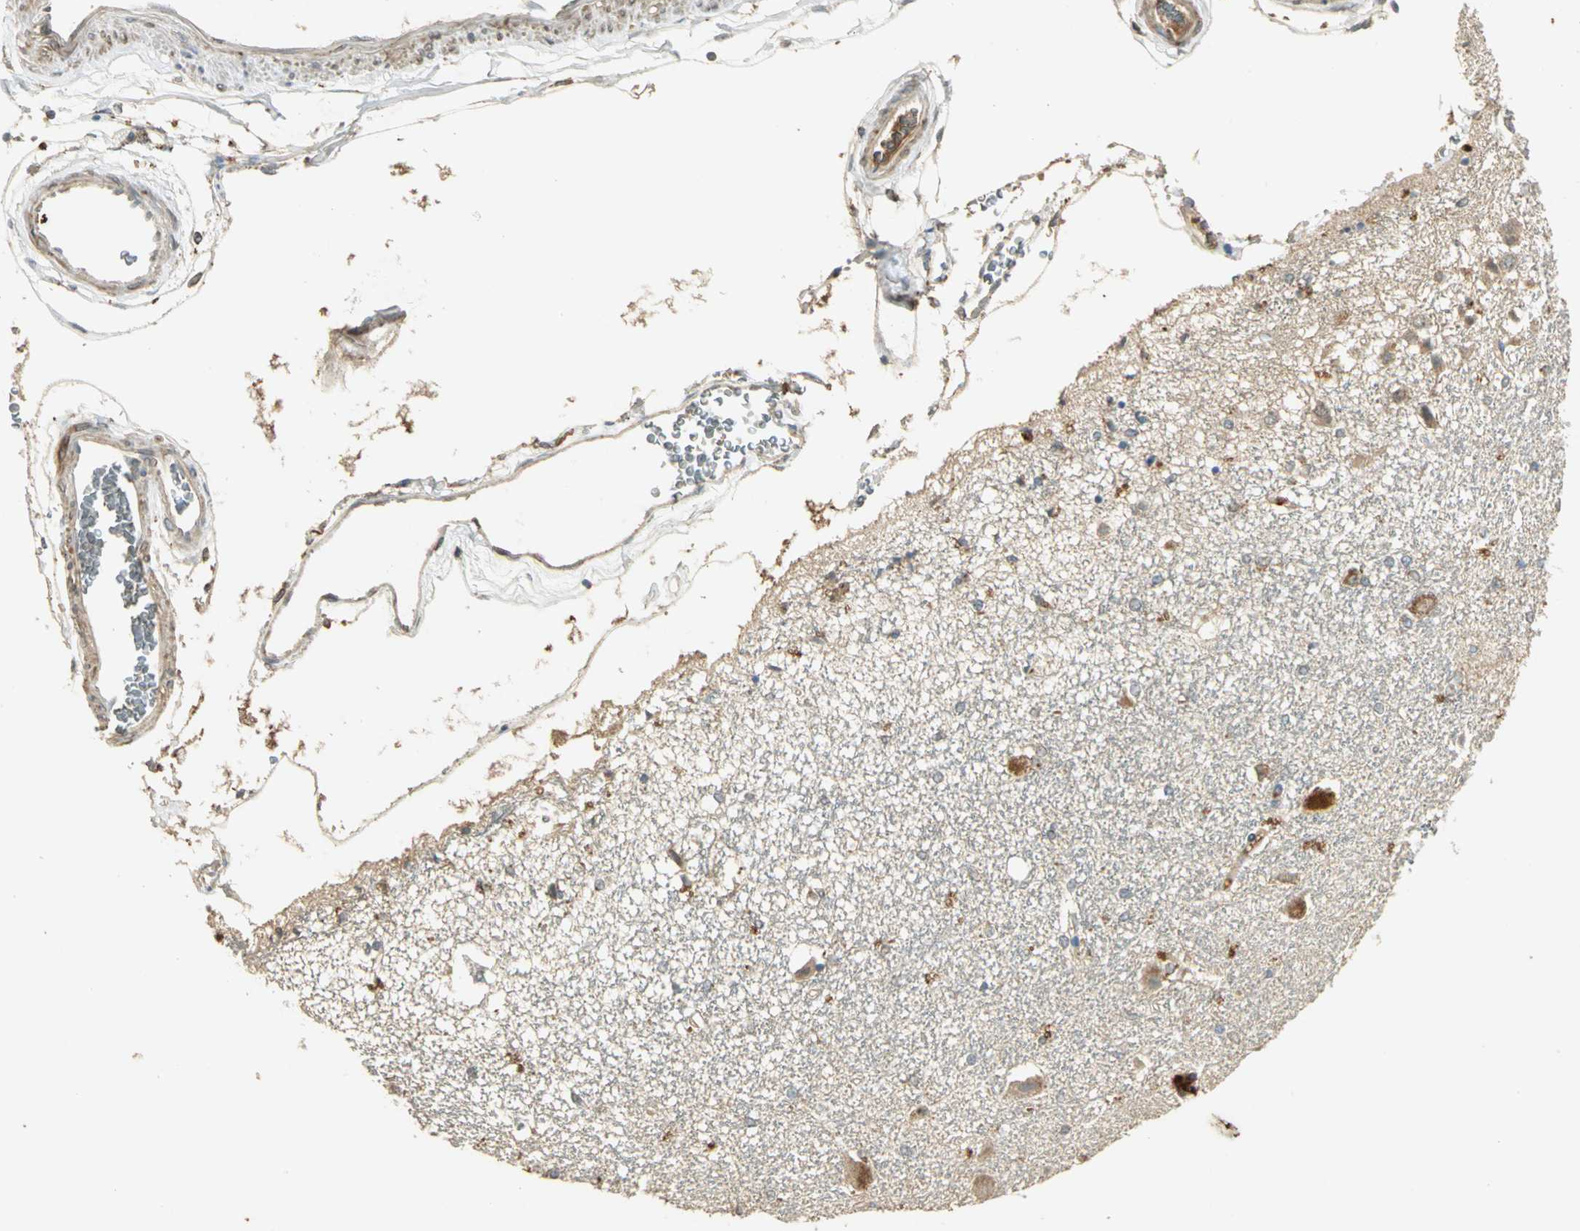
{"staining": {"intensity": "negative", "quantity": "none", "location": "none"}, "tissue": "hippocampus", "cell_type": "Glial cells", "image_type": "normal", "snomed": [{"axis": "morphology", "description": "Normal tissue, NOS"}, {"axis": "topography", "description": "Hippocampus"}], "caption": "High power microscopy image of an IHC image of benign hippocampus, revealing no significant positivity in glial cells. Nuclei are stained in blue.", "gene": "KEAP1", "patient": {"sex": "female", "age": 54}}